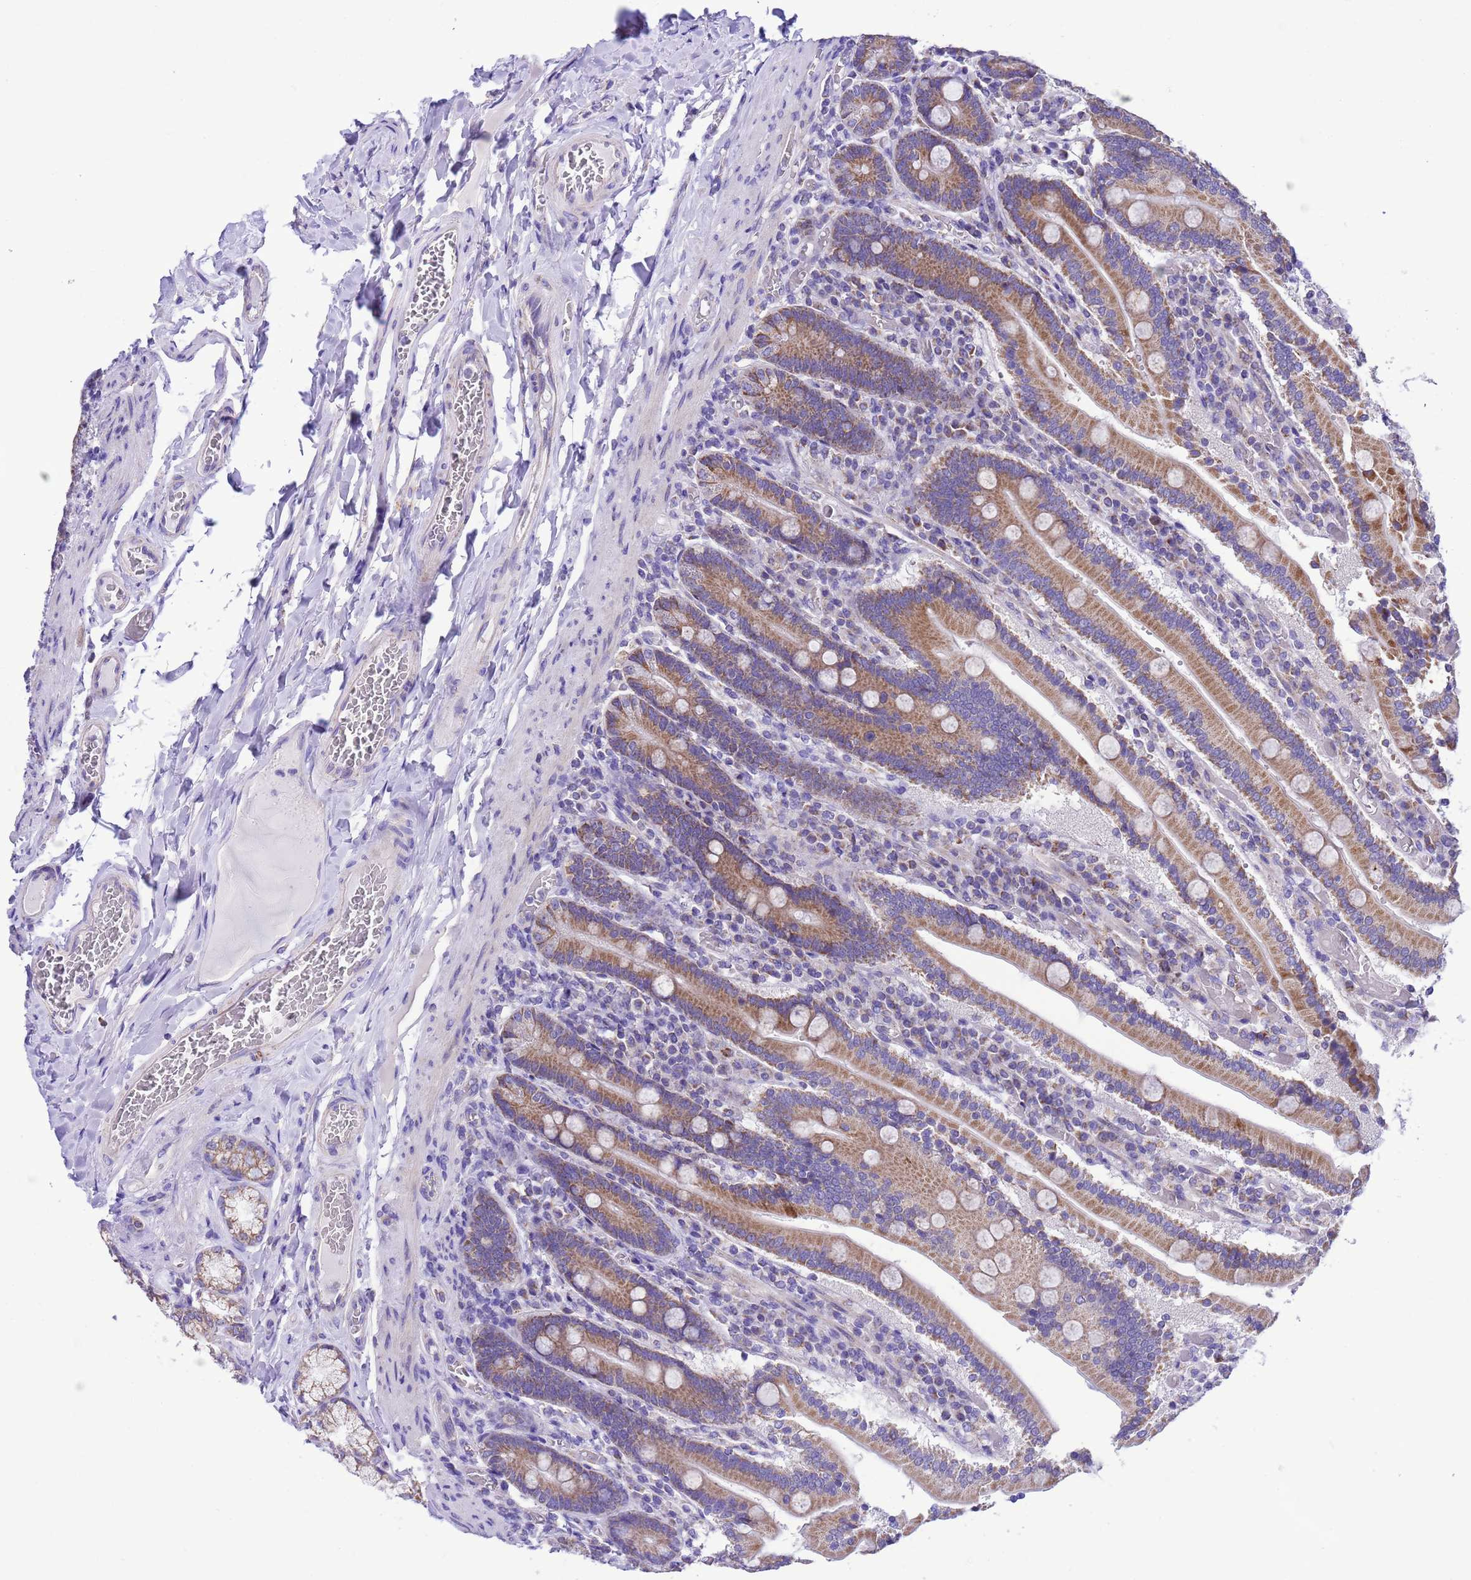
{"staining": {"intensity": "moderate", "quantity": ">75%", "location": "cytoplasmic/membranous"}, "tissue": "duodenum", "cell_type": "Glandular cells", "image_type": "normal", "snomed": [{"axis": "morphology", "description": "Normal tissue, NOS"}, {"axis": "topography", "description": "Duodenum"}], "caption": "Immunohistochemical staining of benign duodenum demonstrates >75% levels of moderate cytoplasmic/membranous protein expression in approximately >75% of glandular cells.", "gene": "CCDC191", "patient": {"sex": "female", "age": 62}}